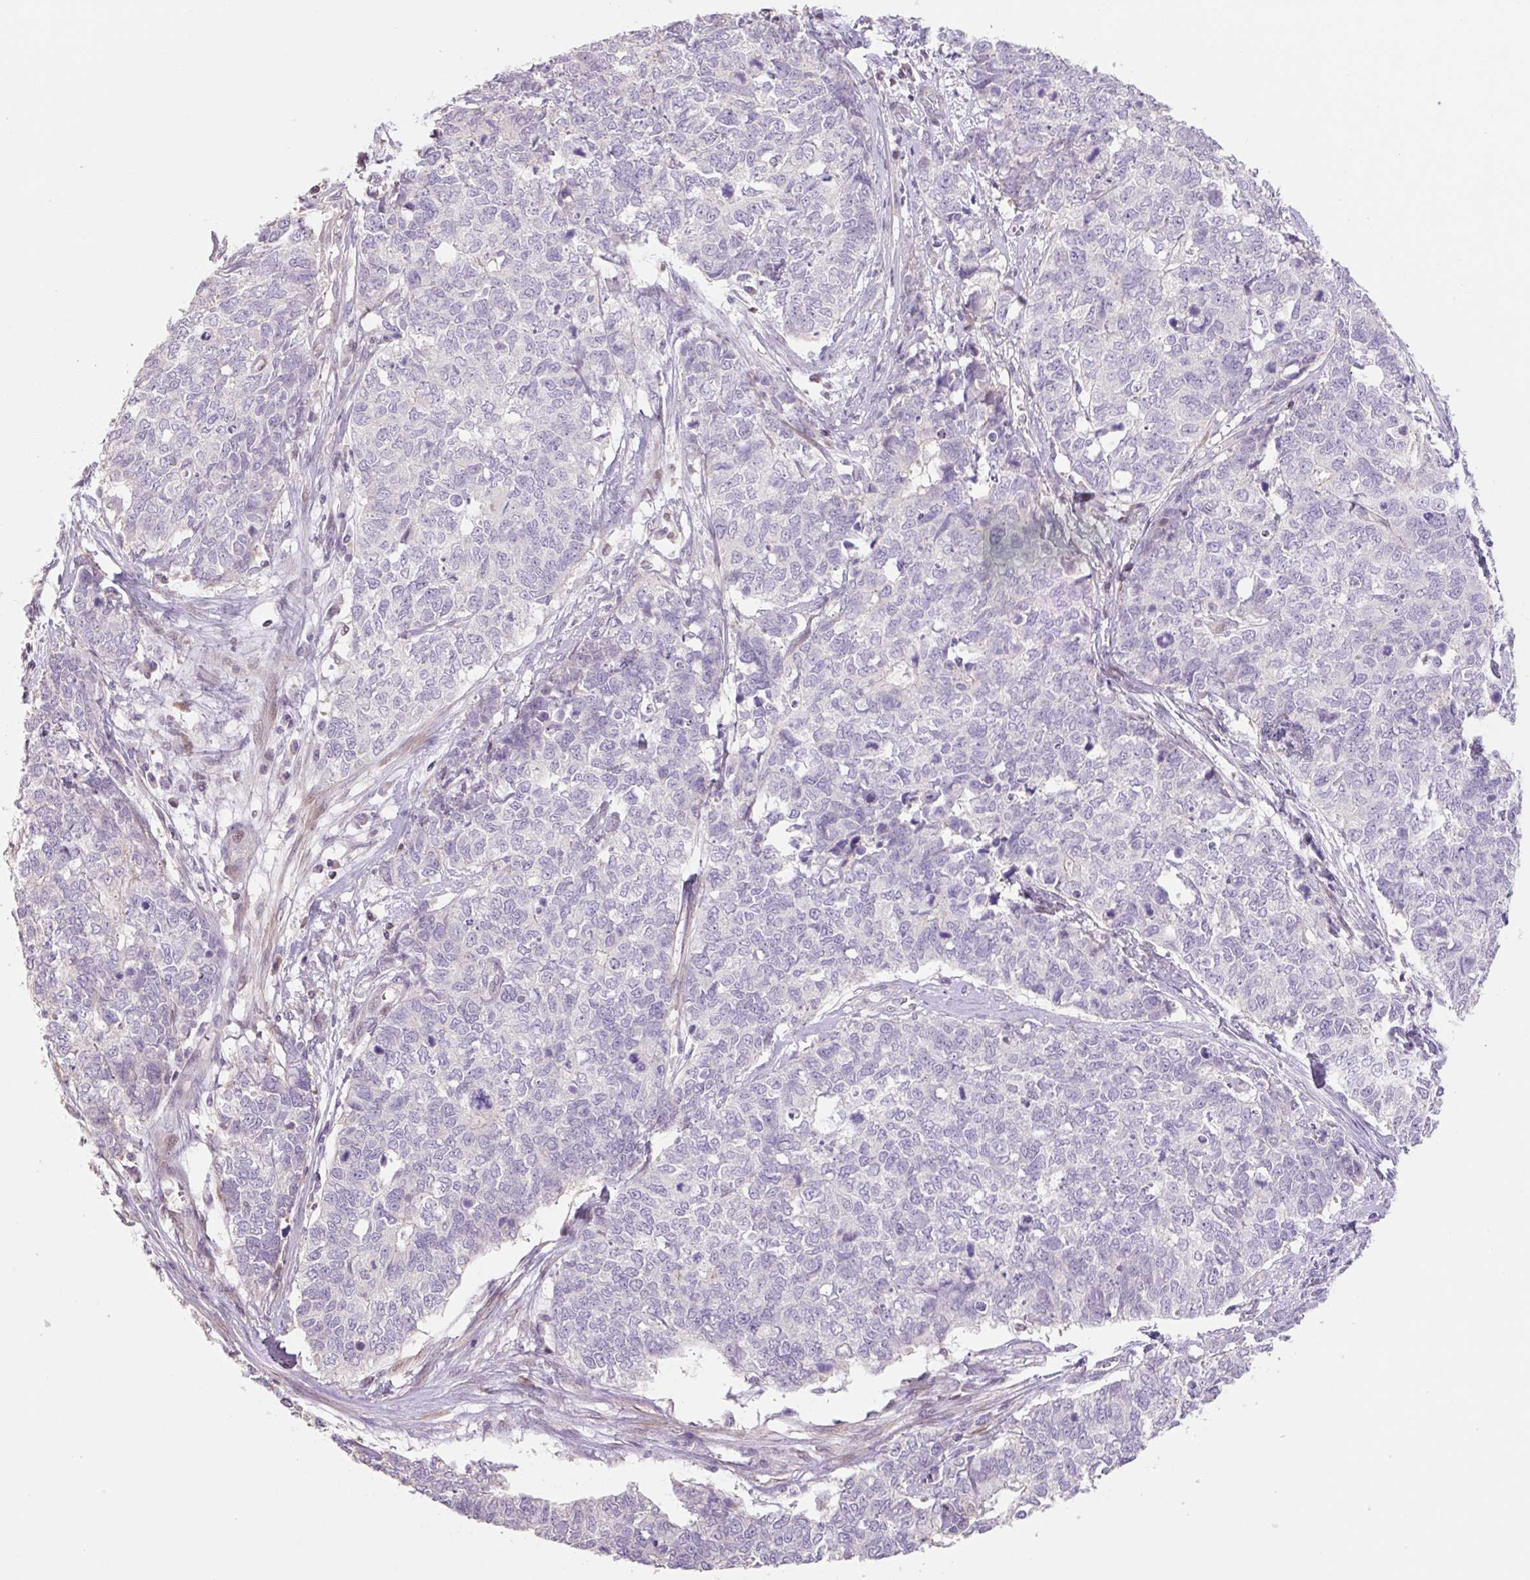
{"staining": {"intensity": "negative", "quantity": "none", "location": "none"}, "tissue": "cervical cancer", "cell_type": "Tumor cells", "image_type": "cancer", "snomed": [{"axis": "morphology", "description": "Squamous cell carcinoma, NOS"}, {"axis": "topography", "description": "Cervix"}], "caption": "The image exhibits no staining of tumor cells in squamous cell carcinoma (cervical).", "gene": "ZNF552", "patient": {"sex": "female", "age": 63}}